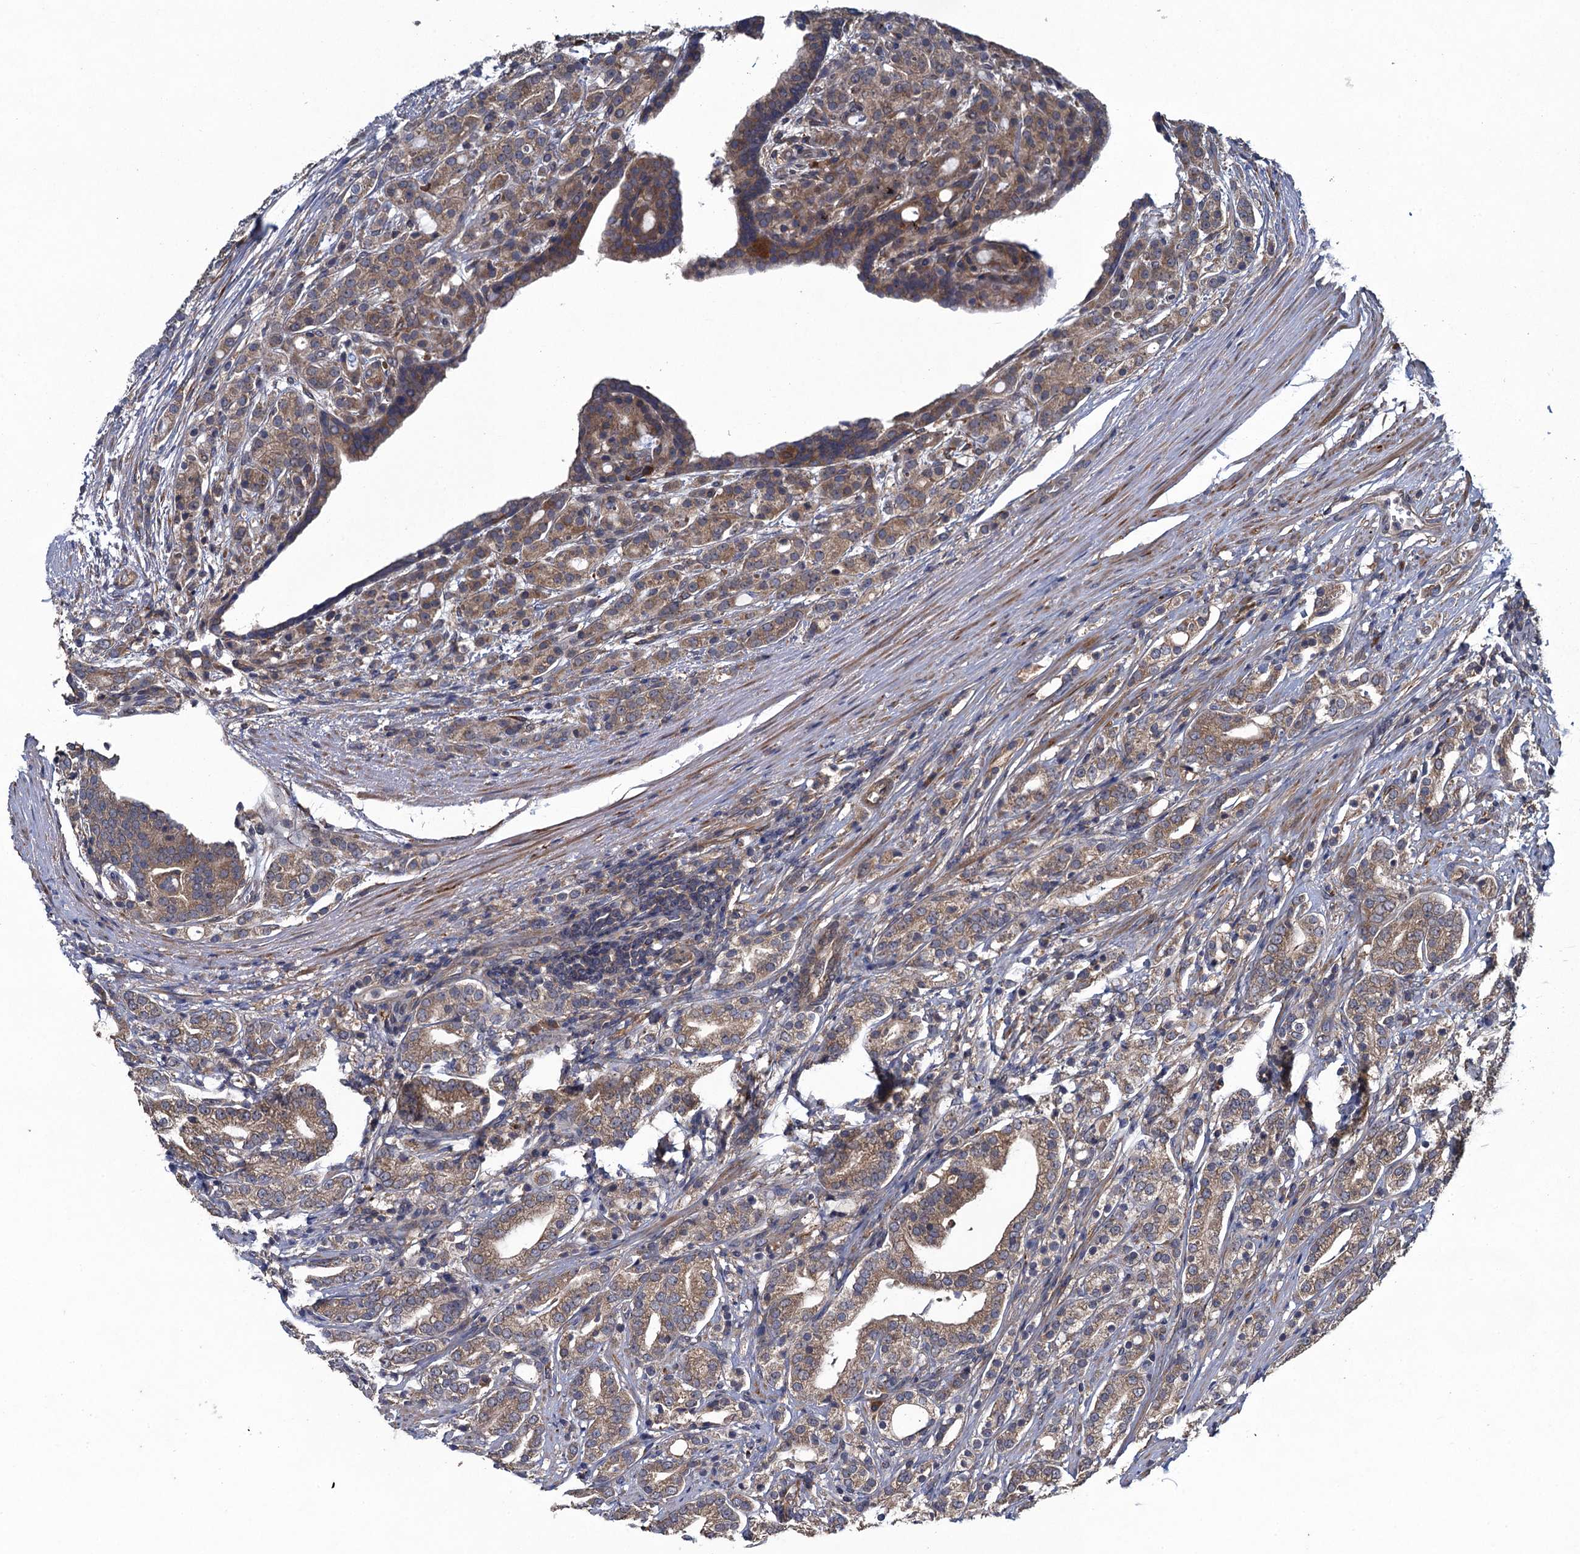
{"staining": {"intensity": "weak", "quantity": ">75%", "location": "cytoplasmic/membranous"}, "tissue": "prostate cancer", "cell_type": "Tumor cells", "image_type": "cancer", "snomed": [{"axis": "morphology", "description": "Adenocarcinoma, High grade"}, {"axis": "topography", "description": "Prostate"}], "caption": "Immunohistochemistry (IHC) histopathology image of prostate adenocarcinoma (high-grade) stained for a protein (brown), which reveals low levels of weak cytoplasmic/membranous staining in about >75% of tumor cells.", "gene": "CNTN5", "patient": {"sex": "male", "age": 57}}